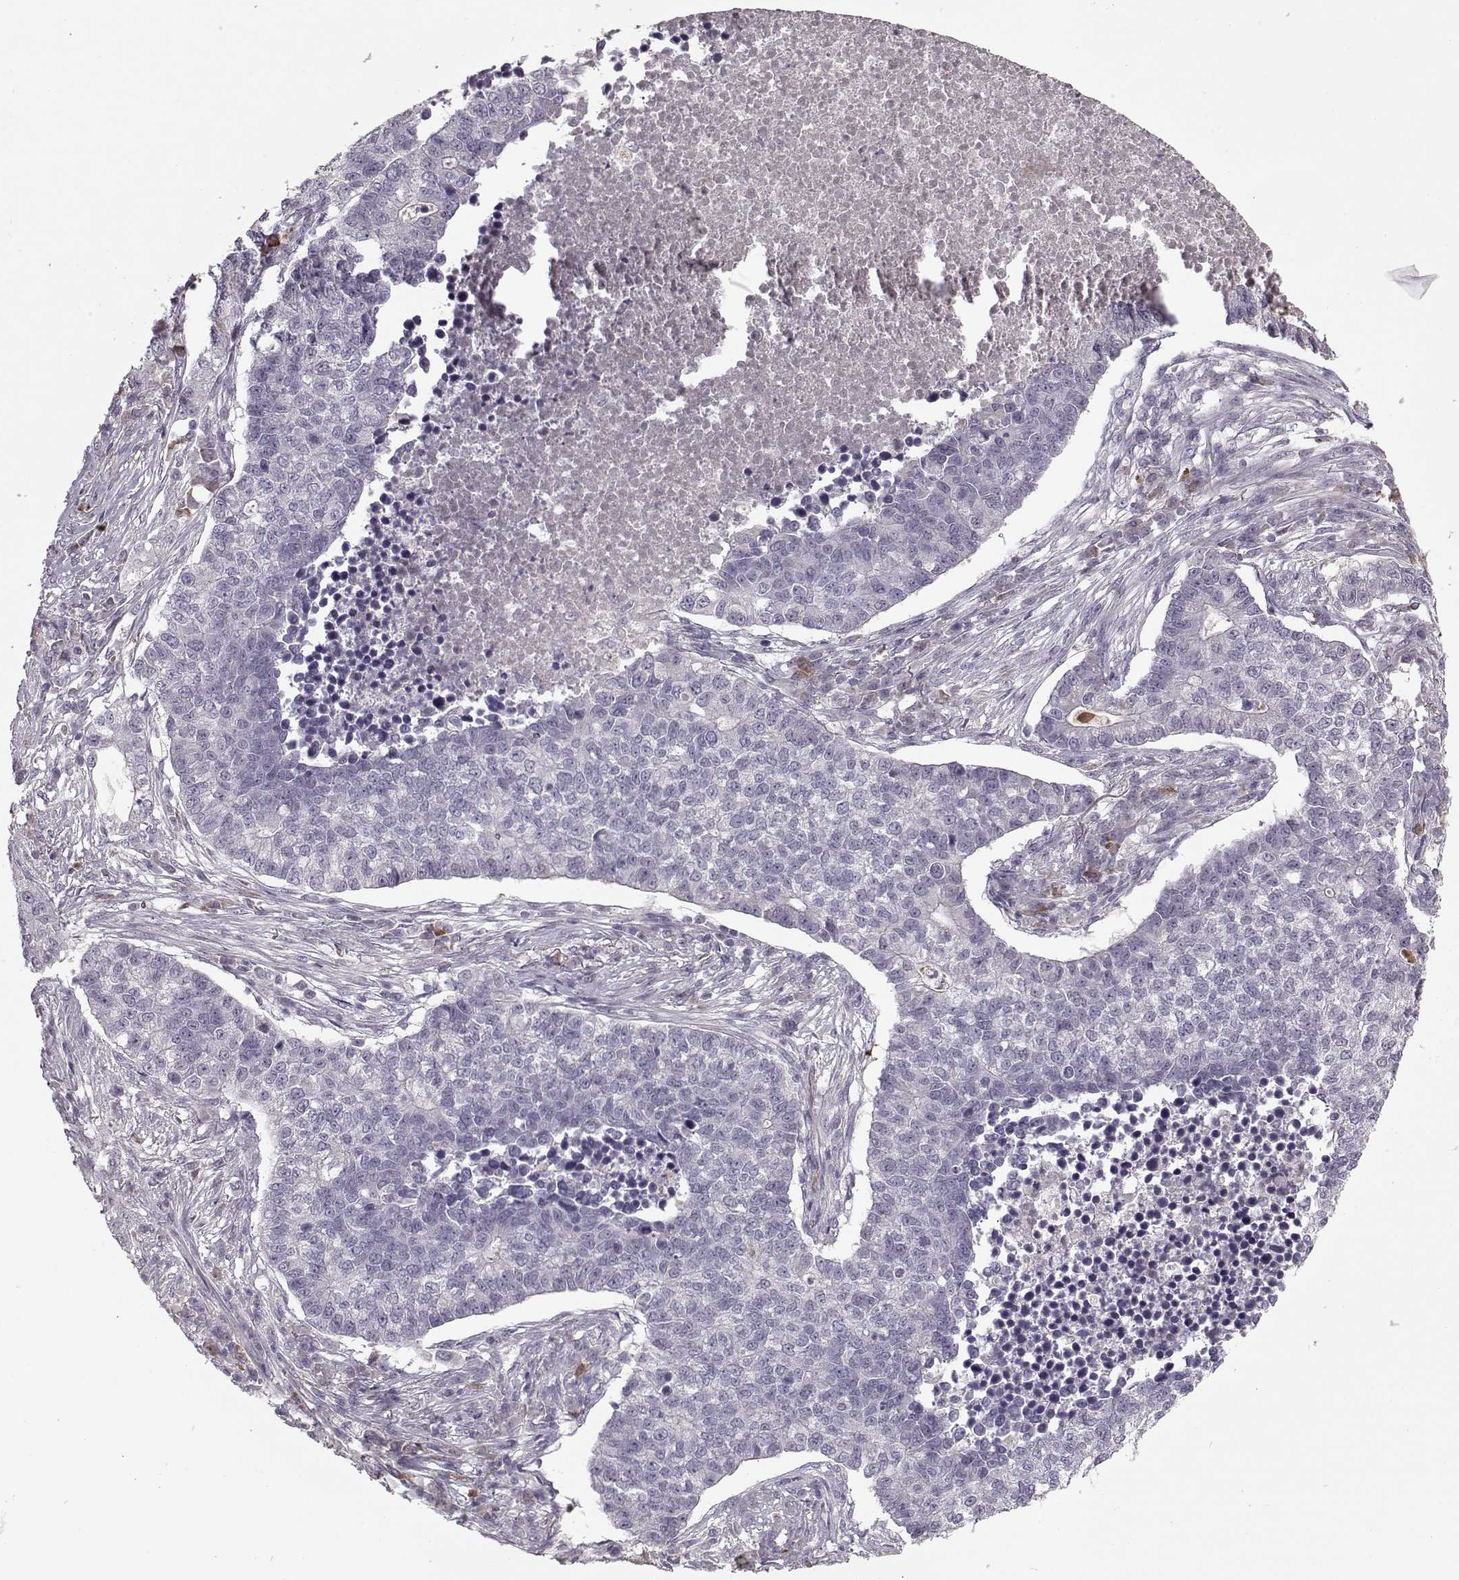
{"staining": {"intensity": "negative", "quantity": "none", "location": "none"}, "tissue": "lung cancer", "cell_type": "Tumor cells", "image_type": "cancer", "snomed": [{"axis": "morphology", "description": "Adenocarcinoma, NOS"}, {"axis": "topography", "description": "Lung"}], "caption": "A high-resolution photomicrograph shows immunohistochemistry staining of lung adenocarcinoma, which reveals no significant positivity in tumor cells. (DAB (3,3'-diaminobenzidine) immunohistochemistry with hematoxylin counter stain).", "gene": "KRT9", "patient": {"sex": "male", "age": 57}}